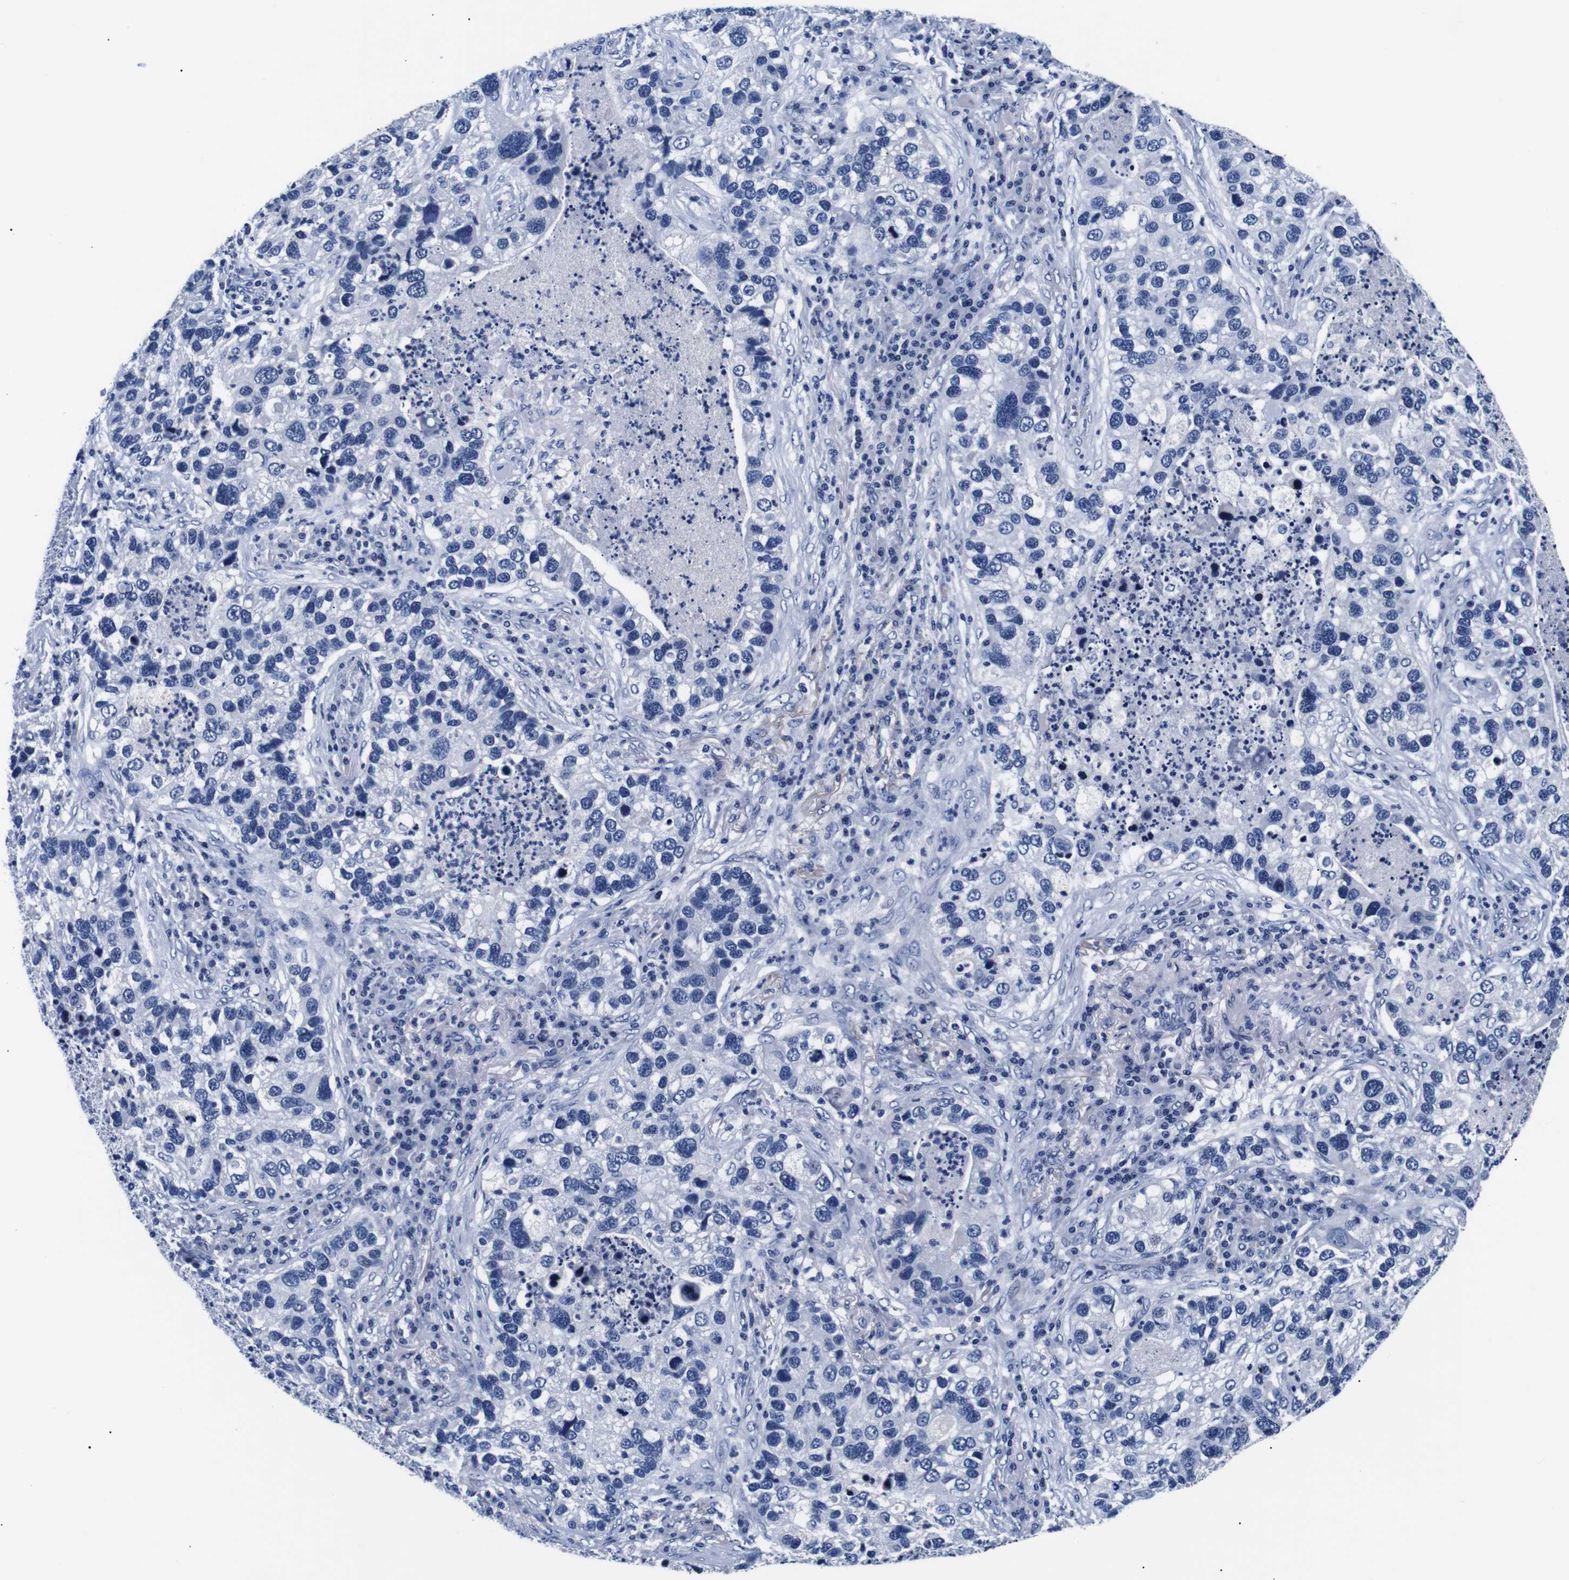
{"staining": {"intensity": "negative", "quantity": "none", "location": "none"}, "tissue": "lung cancer", "cell_type": "Tumor cells", "image_type": "cancer", "snomed": [{"axis": "morphology", "description": "Normal tissue, NOS"}, {"axis": "morphology", "description": "Adenocarcinoma, NOS"}, {"axis": "topography", "description": "Bronchus"}, {"axis": "topography", "description": "Lung"}], "caption": "High power microscopy photomicrograph of an immunohistochemistry (IHC) histopathology image of adenocarcinoma (lung), revealing no significant staining in tumor cells.", "gene": "GAP43", "patient": {"sex": "male", "age": 54}}